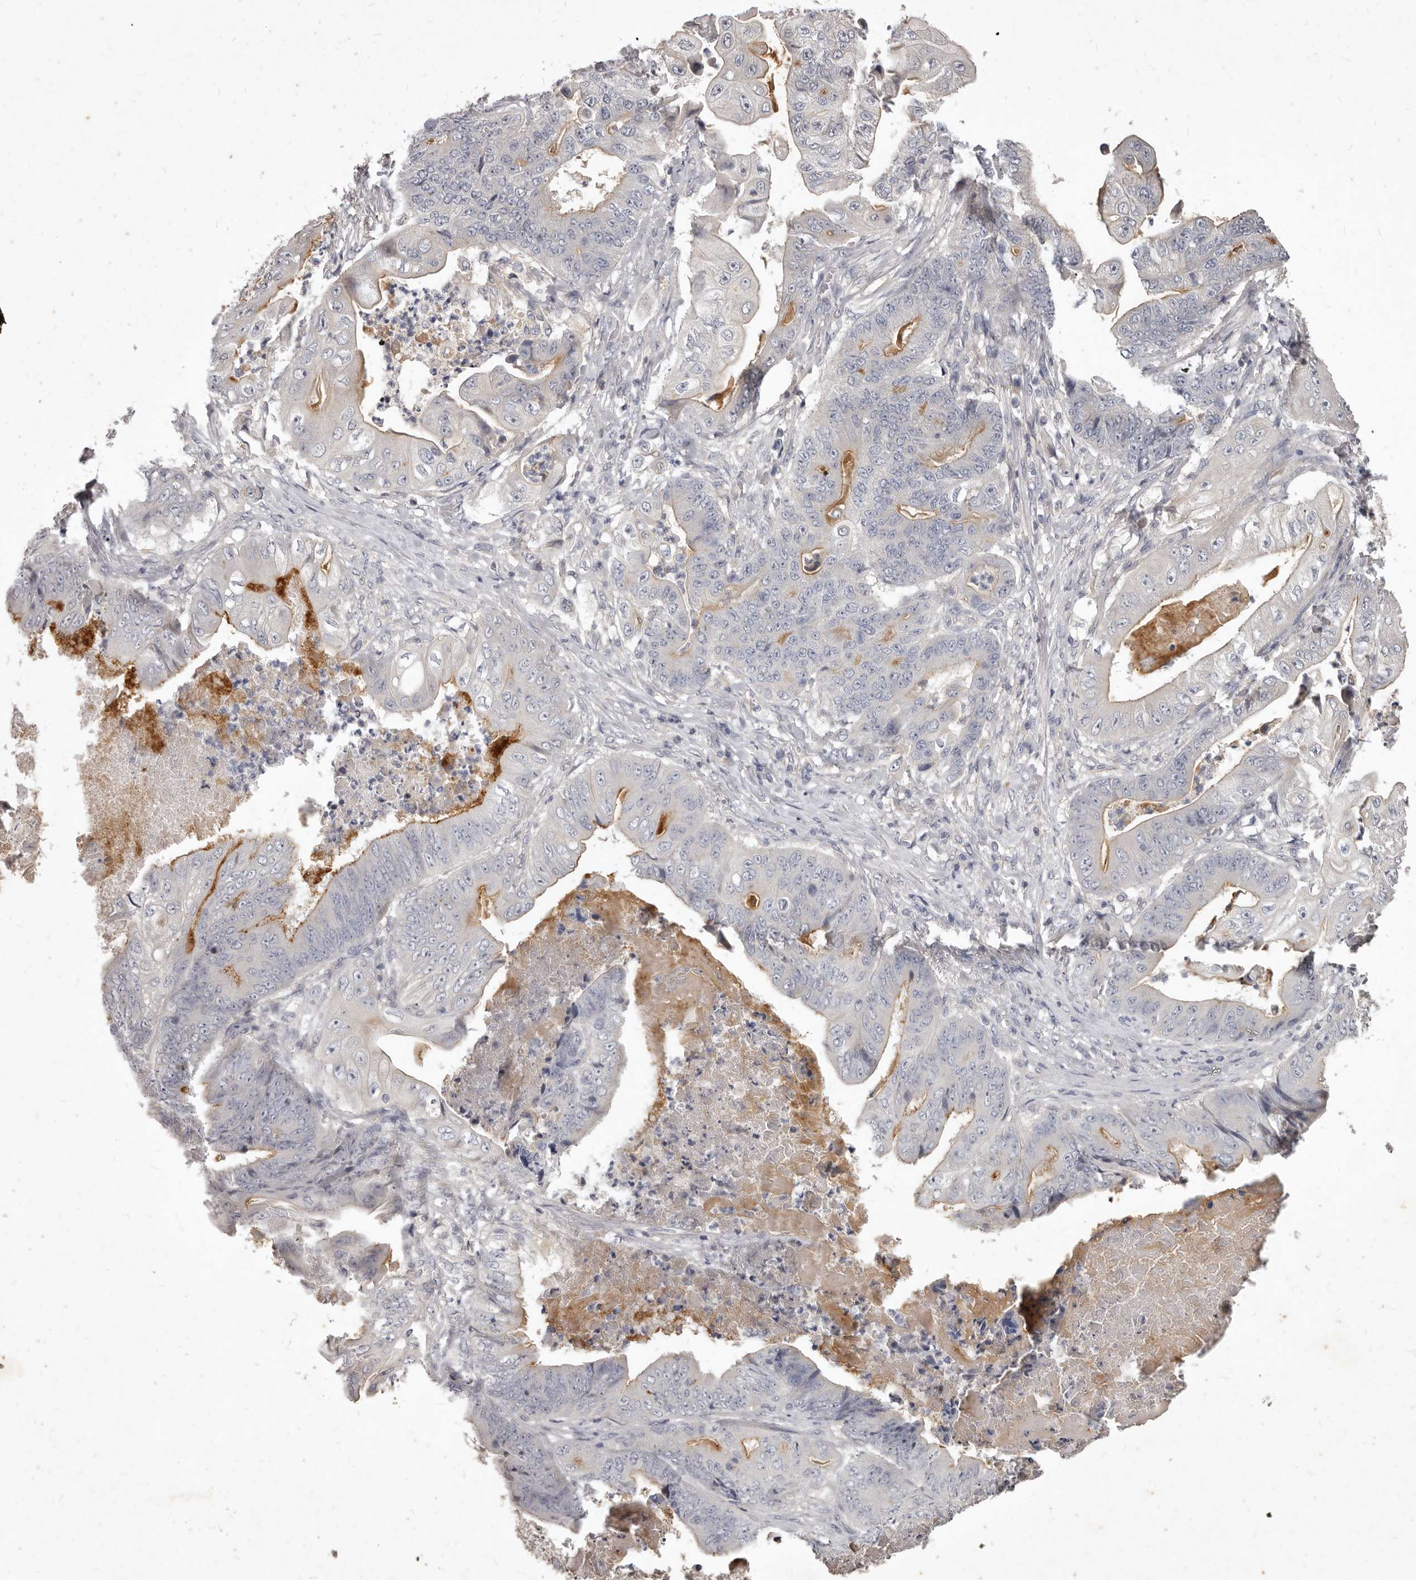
{"staining": {"intensity": "moderate", "quantity": "<25%", "location": "cytoplasmic/membranous"}, "tissue": "stomach cancer", "cell_type": "Tumor cells", "image_type": "cancer", "snomed": [{"axis": "morphology", "description": "Adenocarcinoma, NOS"}, {"axis": "topography", "description": "Stomach"}], "caption": "Stomach adenocarcinoma was stained to show a protein in brown. There is low levels of moderate cytoplasmic/membranous staining in approximately <25% of tumor cells.", "gene": "GPRC5C", "patient": {"sex": "female", "age": 73}}